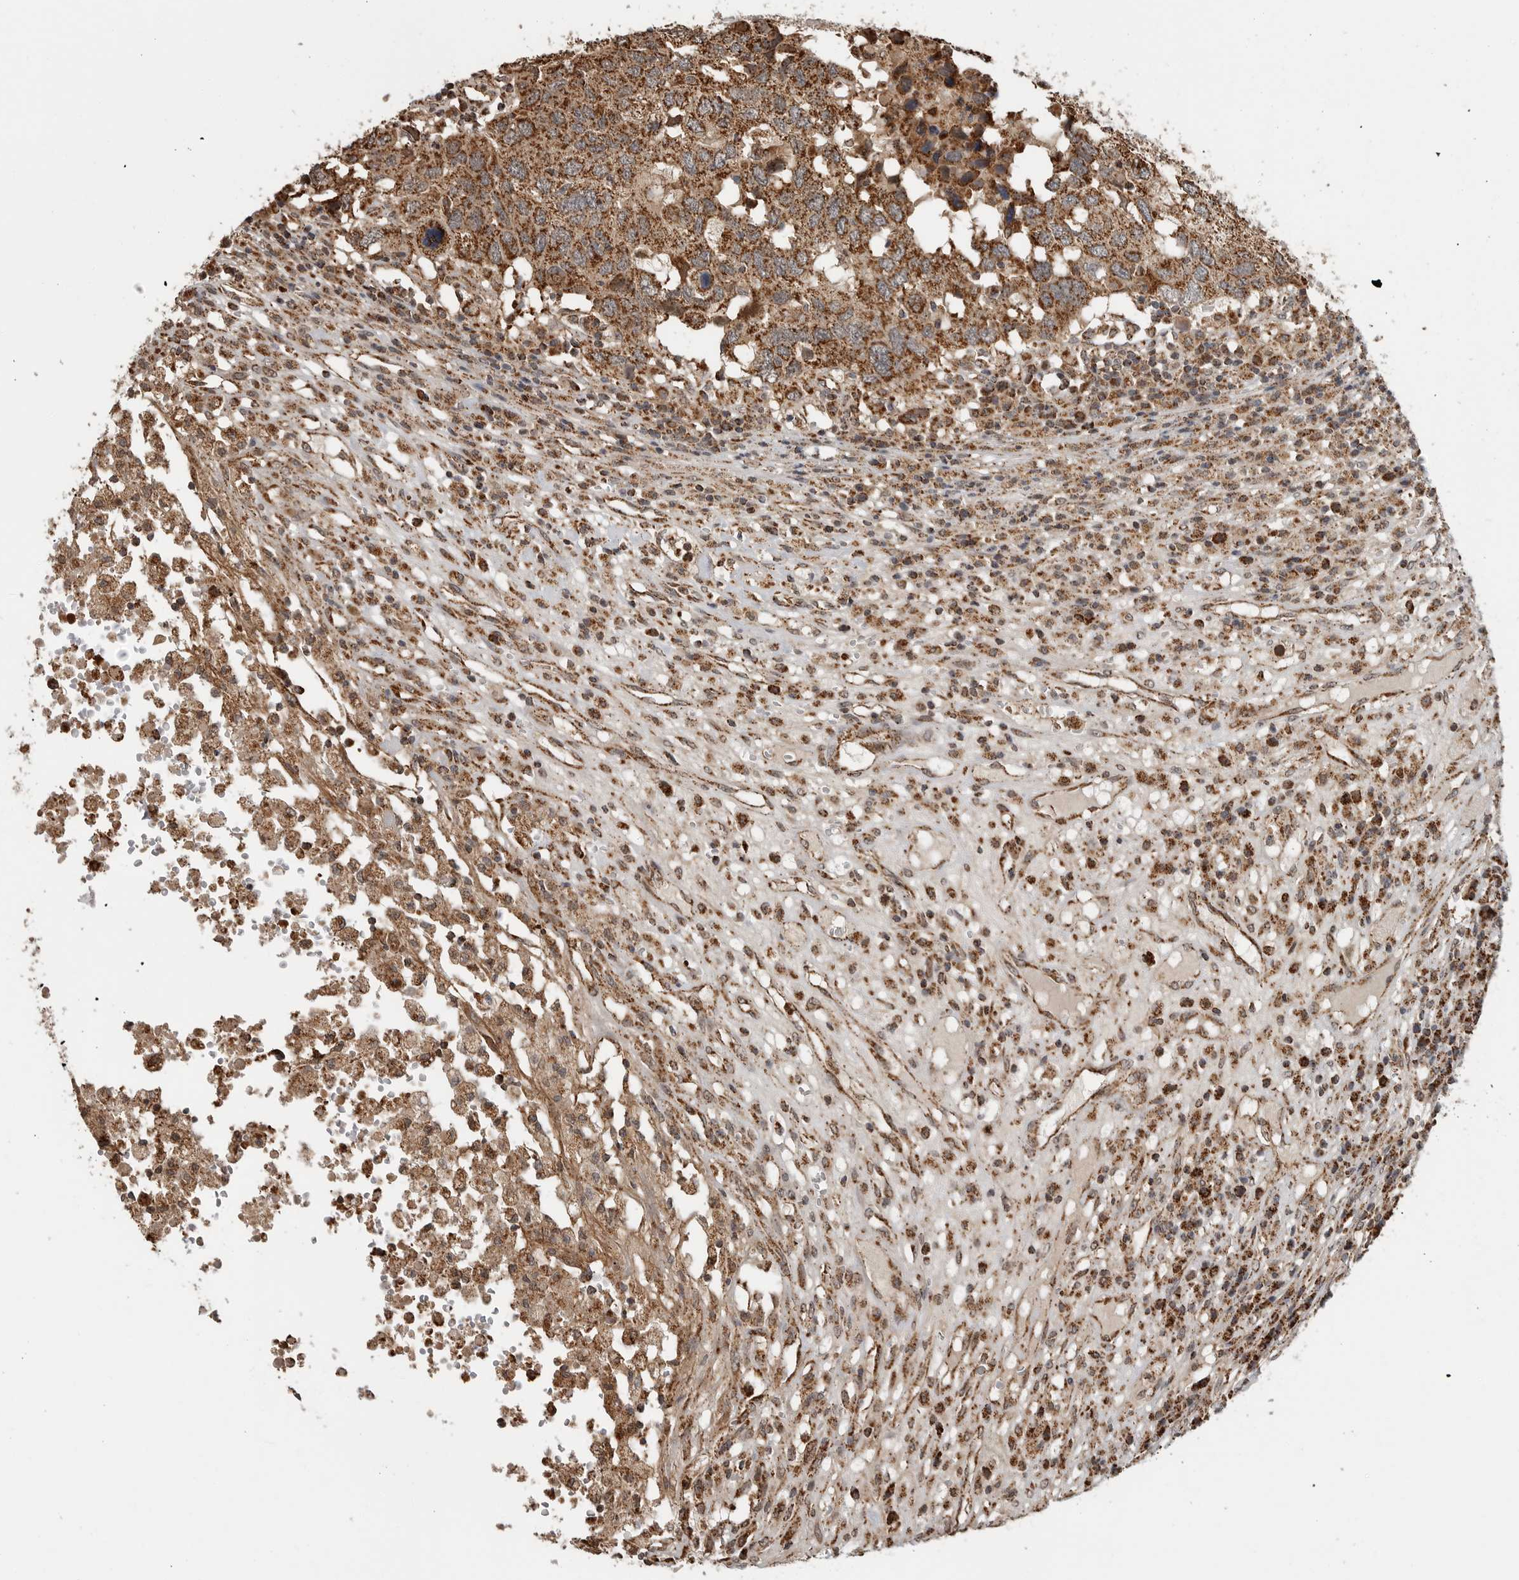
{"staining": {"intensity": "strong", "quantity": ">75%", "location": "cytoplasmic/membranous"}, "tissue": "head and neck cancer", "cell_type": "Tumor cells", "image_type": "cancer", "snomed": [{"axis": "morphology", "description": "Squamous cell carcinoma, NOS"}, {"axis": "topography", "description": "Head-Neck"}], "caption": "Squamous cell carcinoma (head and neck) stained with a brown dye shows strong cytoplasmic/membranous positive expression in about >75% of tumor cells.", "gene": "GCNT2", "patient": {"sex": "male", "age": 66}}